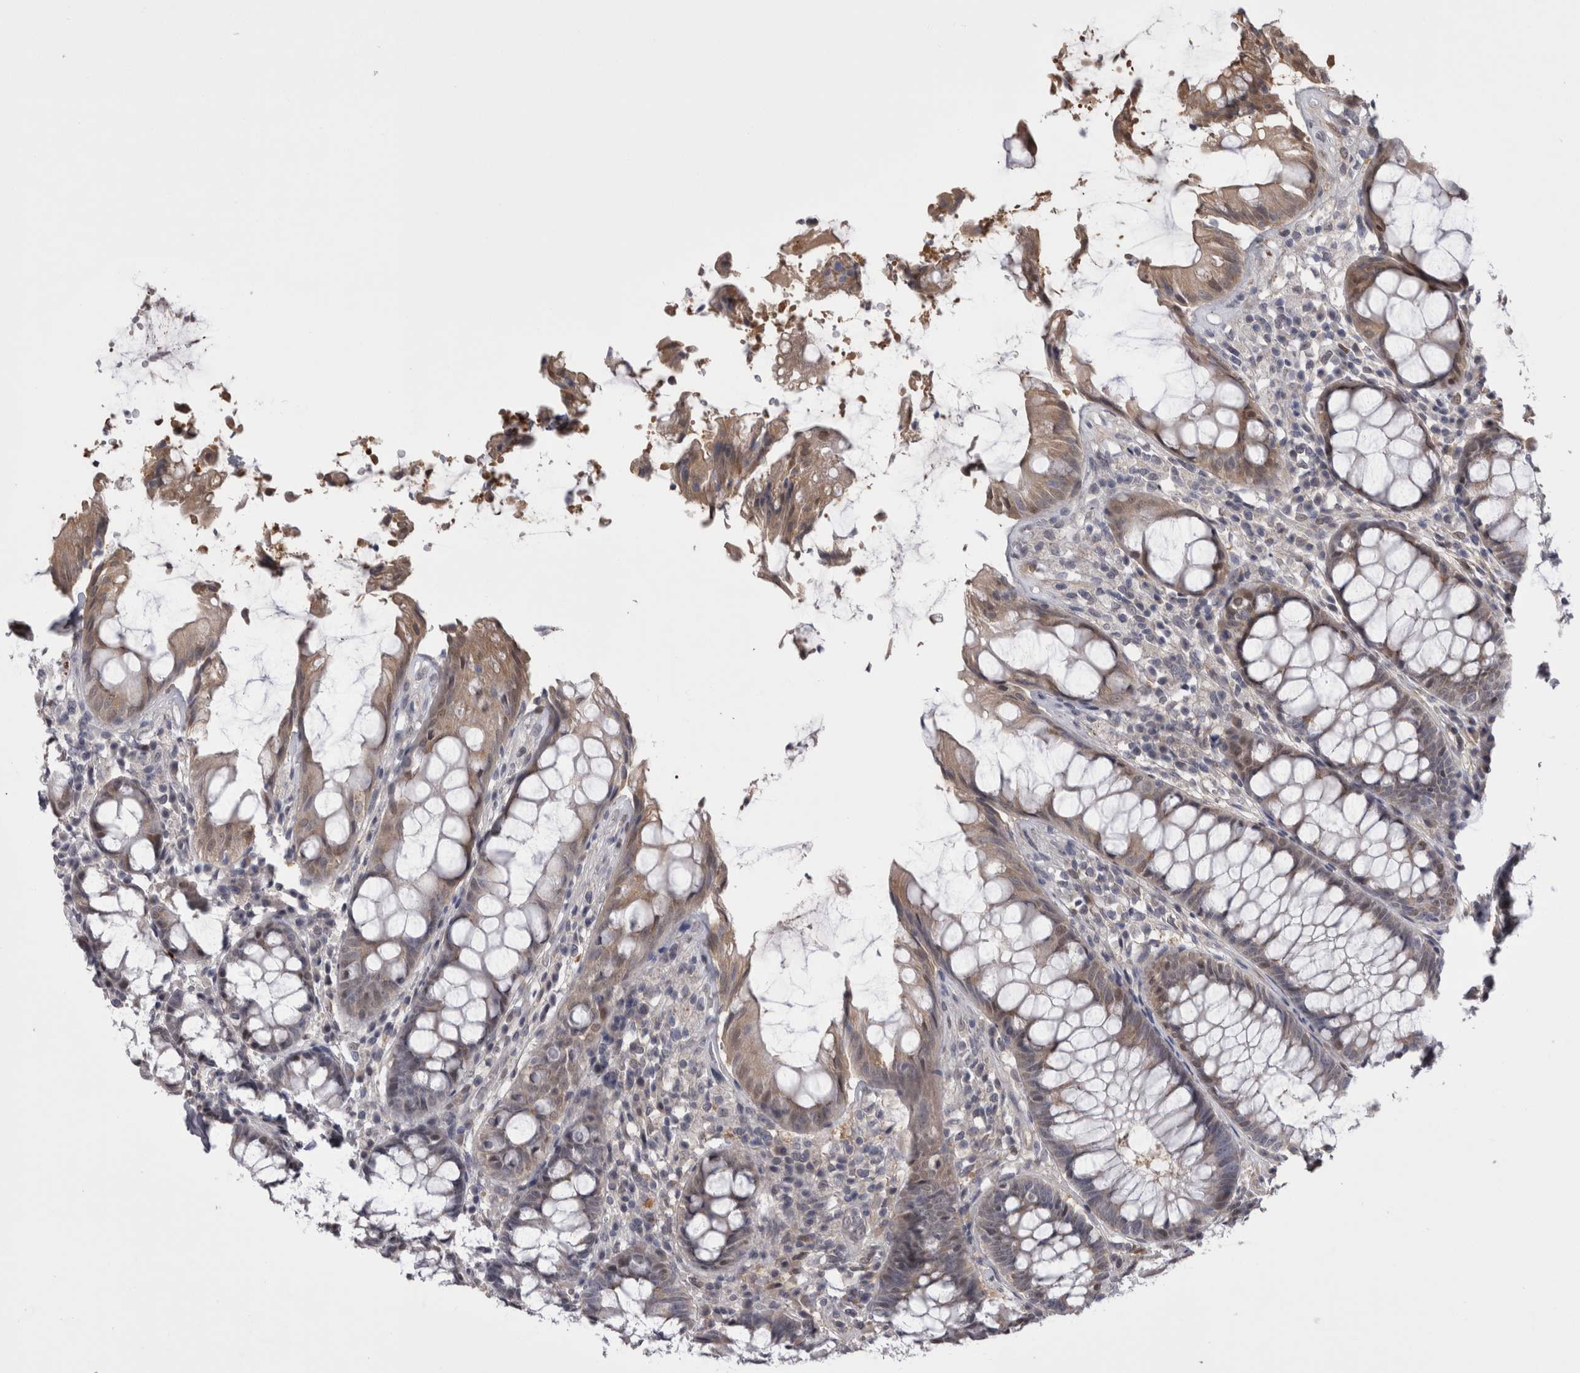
{"staining": {"intensity": "weak", "quantity": ">75%", "location": "cytoplasmic/membranous"}, "tissue": "rectum", "cell_type": "Glandular cells", "image_type": "normal", "snomed": [{"axis": "morphology", "description": "Normal tissue, NOS"}, {"axis": "topography", "description": "Rectum"}], "caption": "Rectum stained with immunohistochemistry shows weak cytoplasmic/membranous expression in about >75% of glandular cells.", "gene": "CHIC1", "patient": {"sex": "male", "age": 64}}